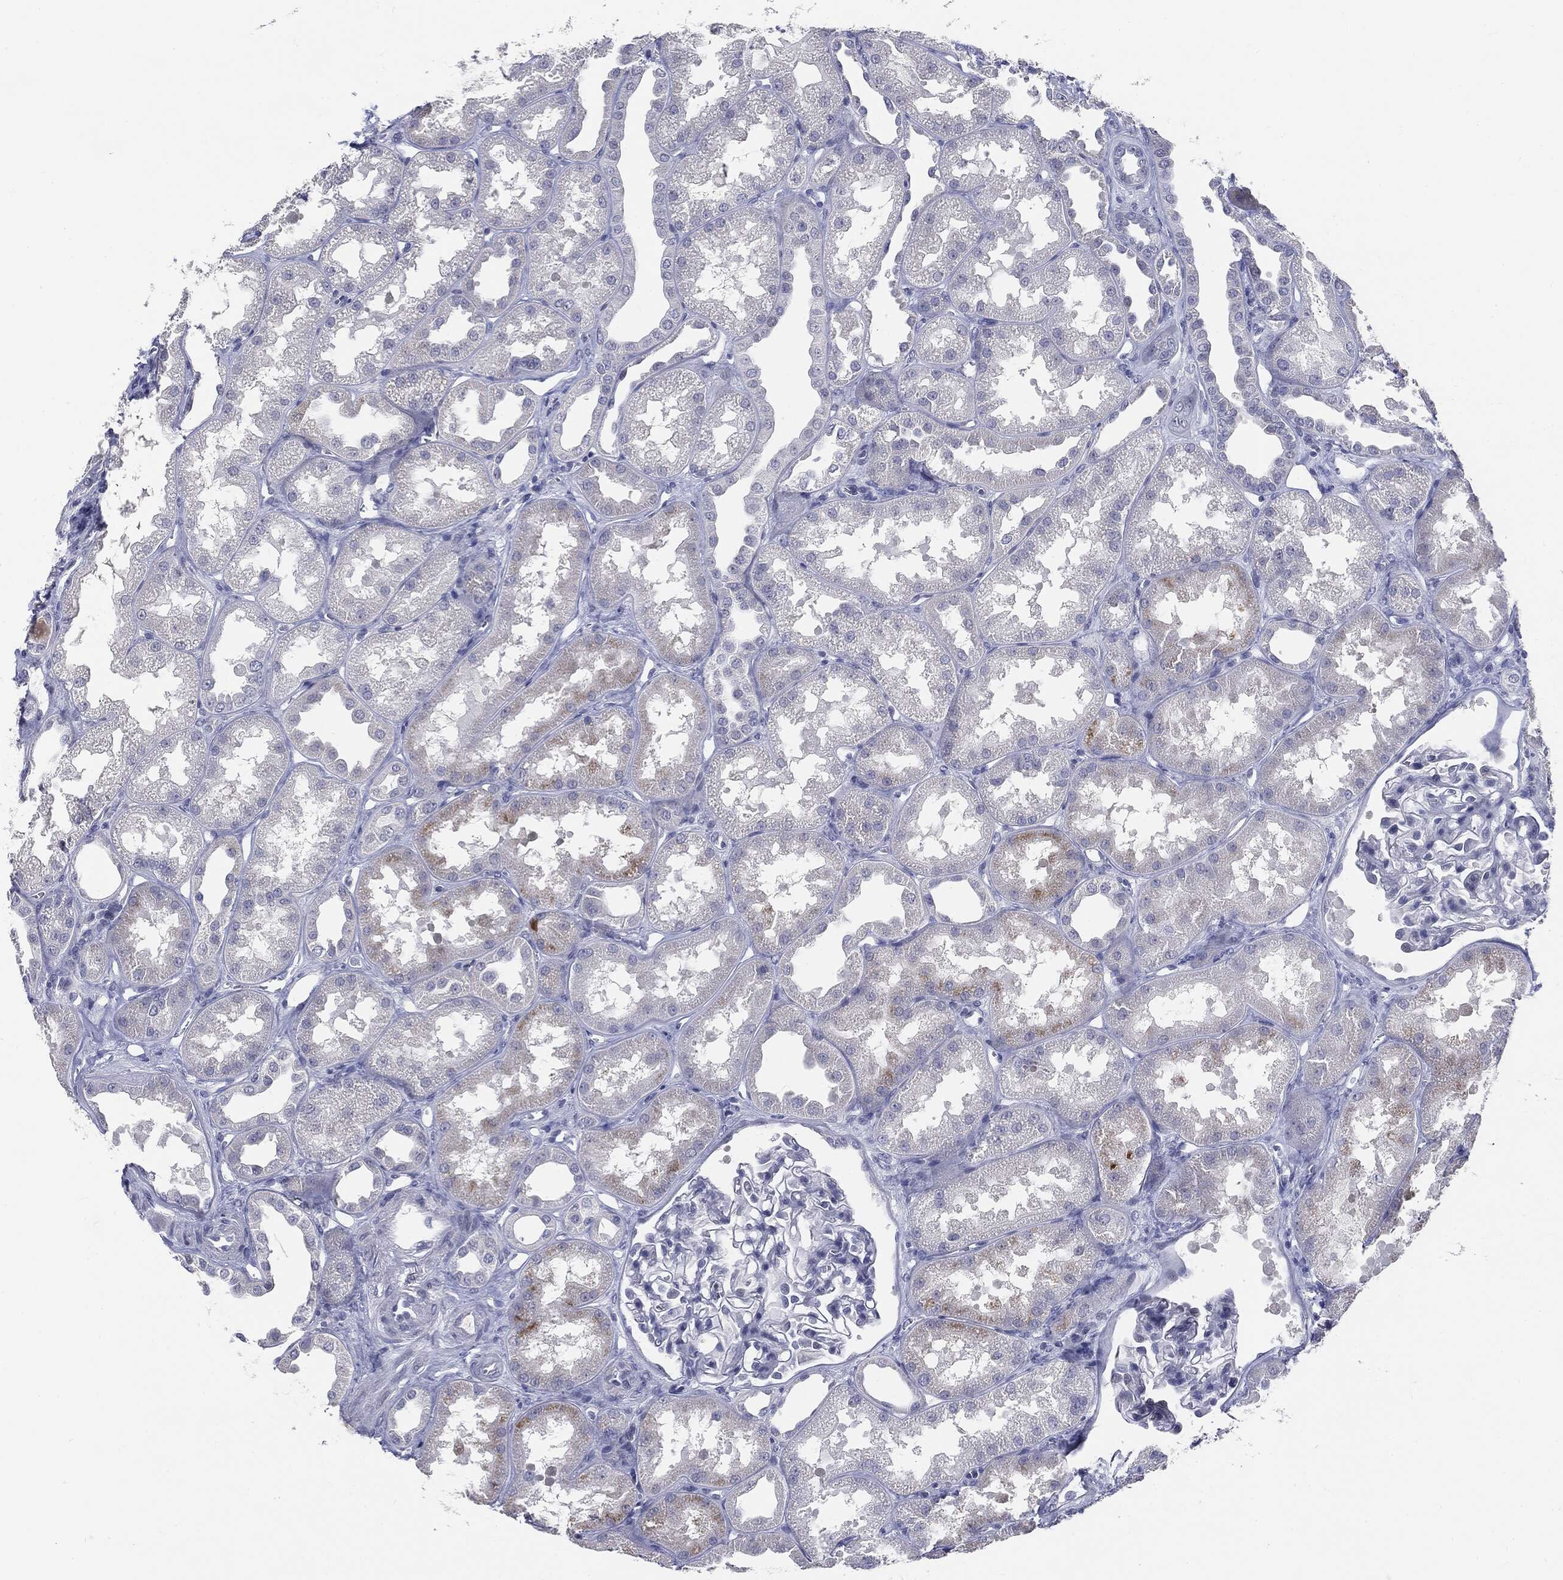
{"staining": {"intensity": "negative", "quantity": "none", "location": "none"}, "tissue": "kidney", "cell_type": "Cells in glomeruli", "image_type": "normal", "snomed": [{"axis": "morphology", "description": "Normal tissue, NOS"}, {"axis": "topography", "description": "Kidney"}], "caption": "Protein analysis of benign kidney displays no significant staining in cells in glomeruli. (Stains: DAB (3,3'-diaminobenzidine) IHC with hematoxylin counter stain, Microscopy: brightfield microscopy at high magnification).", "gene": "CGB1", "patient": {"sex": "male", "age": 61}}